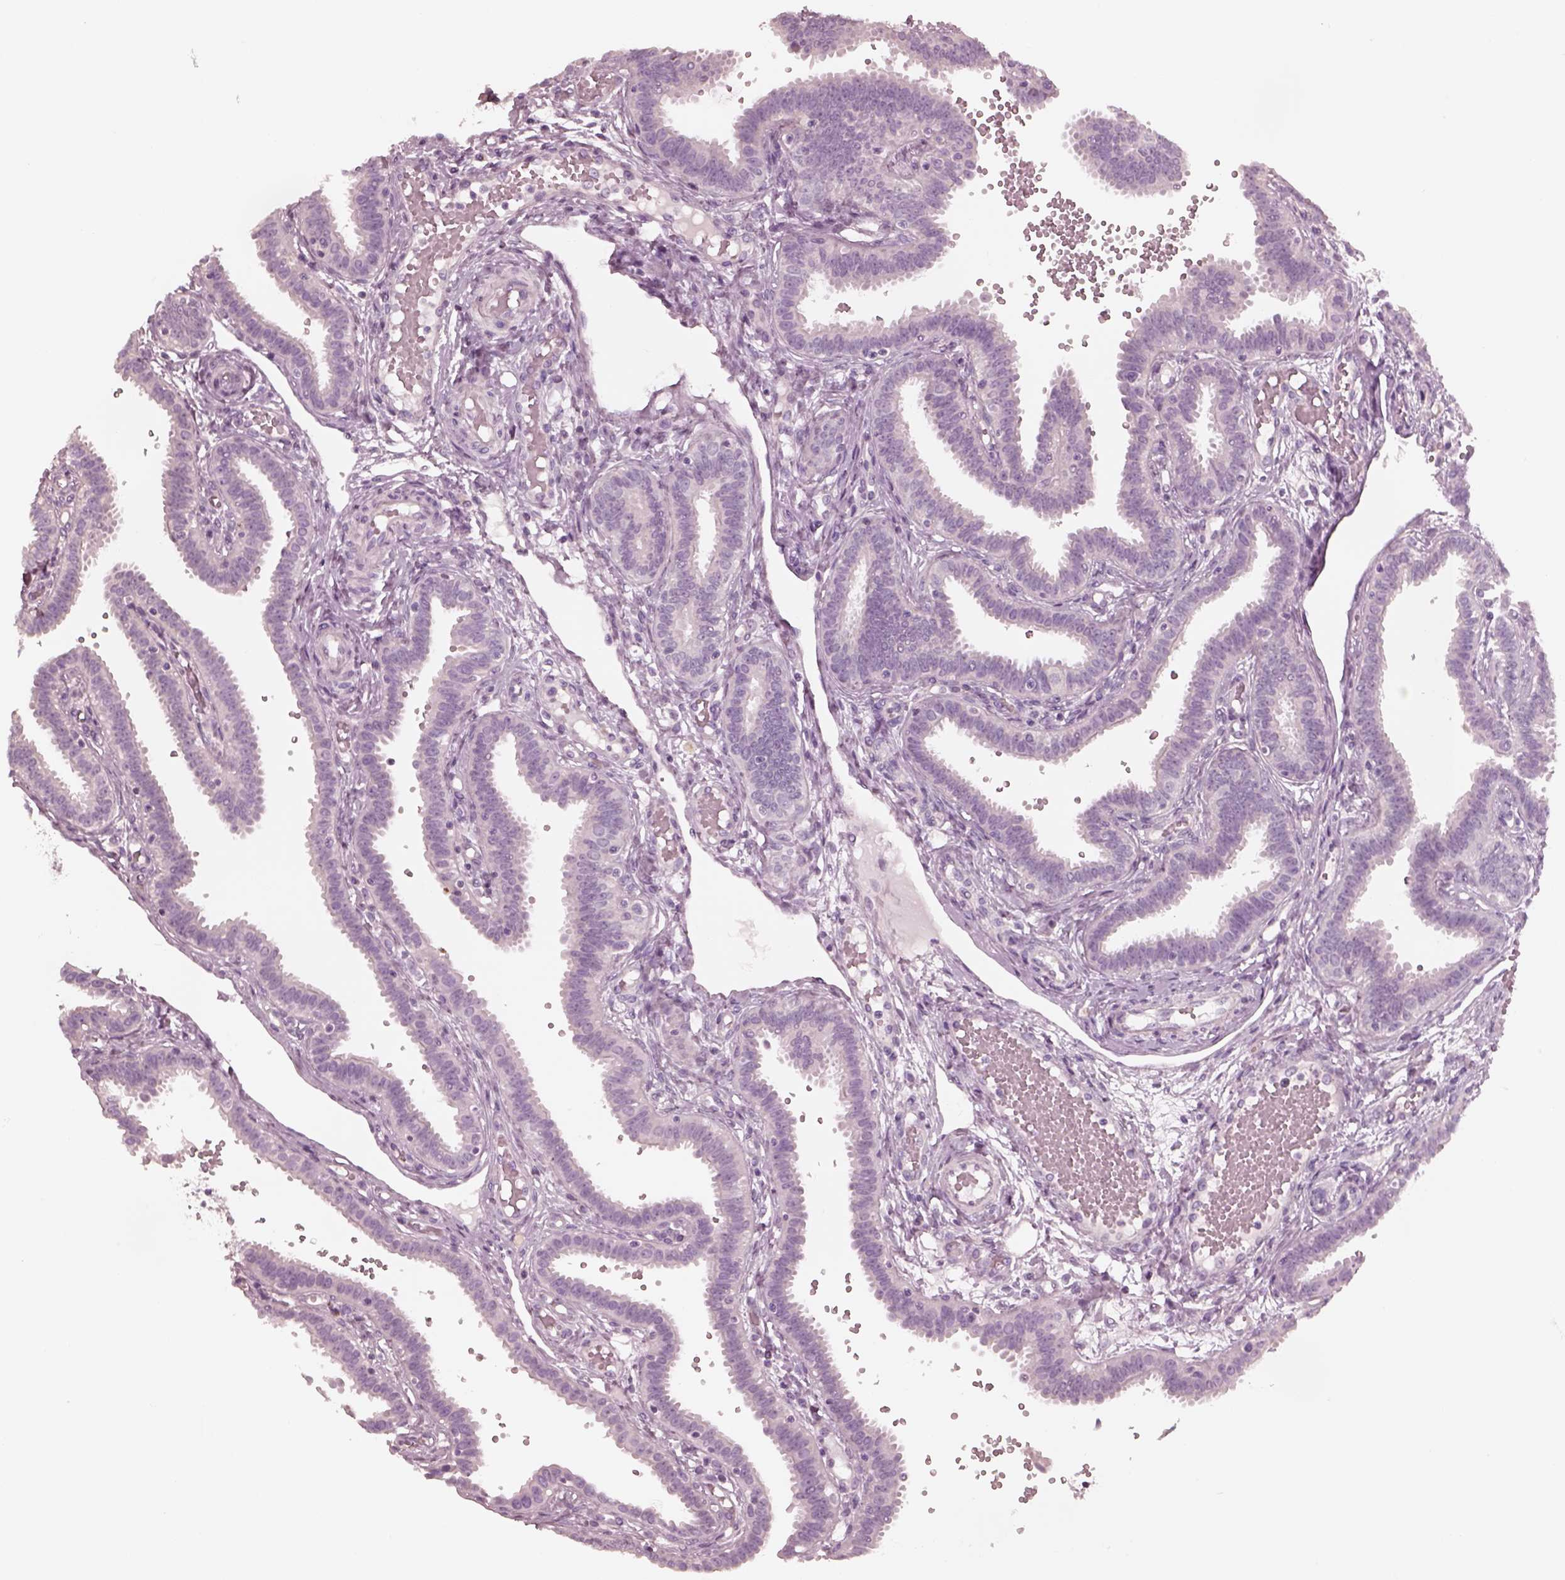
{"staining": {"intensity": "negative", "quantity": "none", "location": "none"}, "tissue": "fallopian tube", "cell_type": "Glandular cells", "image_type": "normal", "snomed": [{"axis": "morphology", "description": "Normal tissue, NOS"}, {"axis": "topography", "description": "Fallopian tube"}], "caption": "Glandular cells show no significant protein positivity in normal fallopian tube.", "gene": "ZP4", "patient": {"sex": "female", "age": 37}}